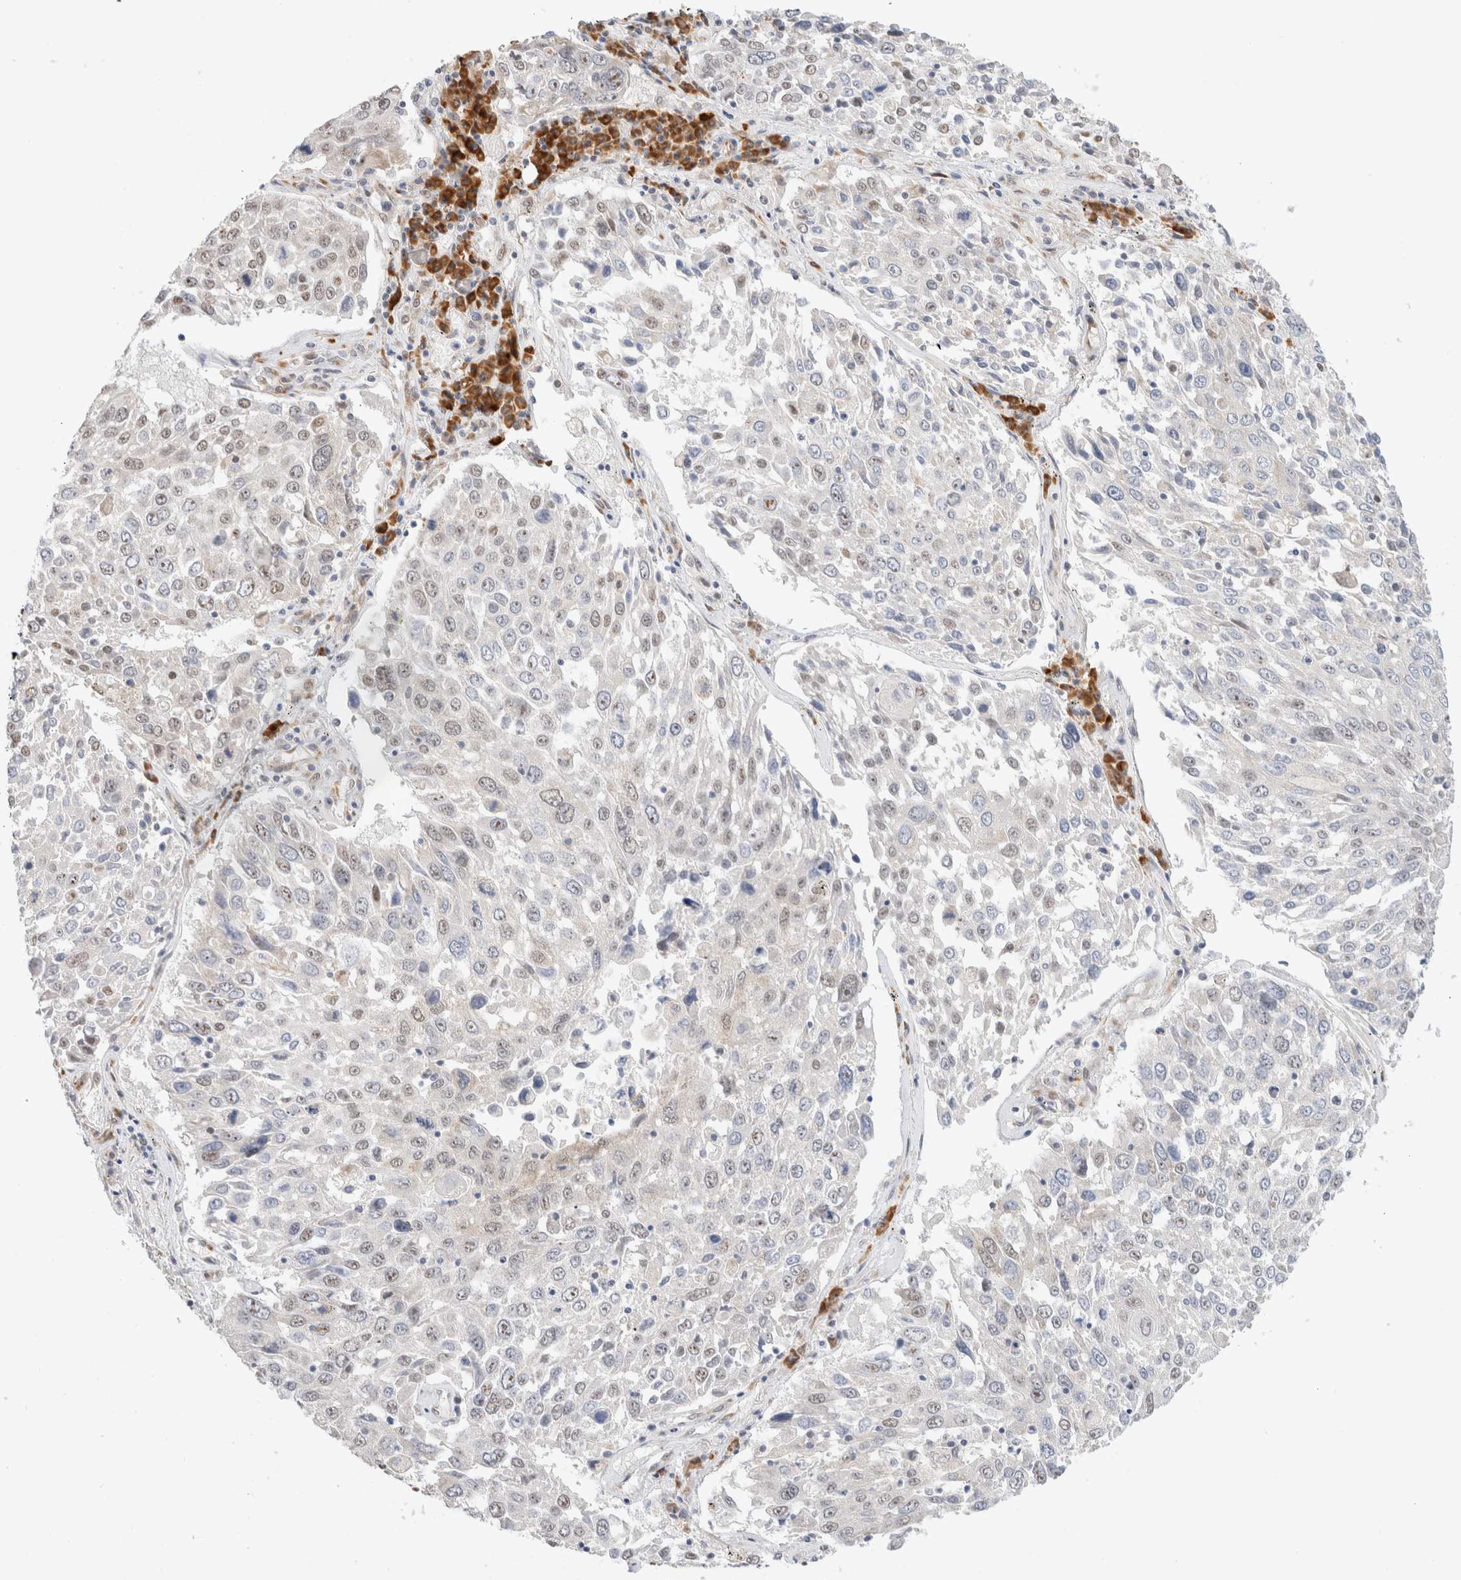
{"staining": {"intensity": "weak", "quantity": "<25%", "location": "nuclear"}, "tissue": "lung cancer", "cell_type": "Tumor cells", "image_type": "cancer", "snomed": [{"axis": "morphology", "description": "Squamous cell carcinoma, NOS"}, {"axis": "topography", "description": "Lung"}], "caption": "Tumor cells show no significant protein expression in lung cancer. (DAB IHC visualized using brightfield microscopy, high magnification).", "gene": "HDLBP", "patient": {"sex": "male", "age": 65}}